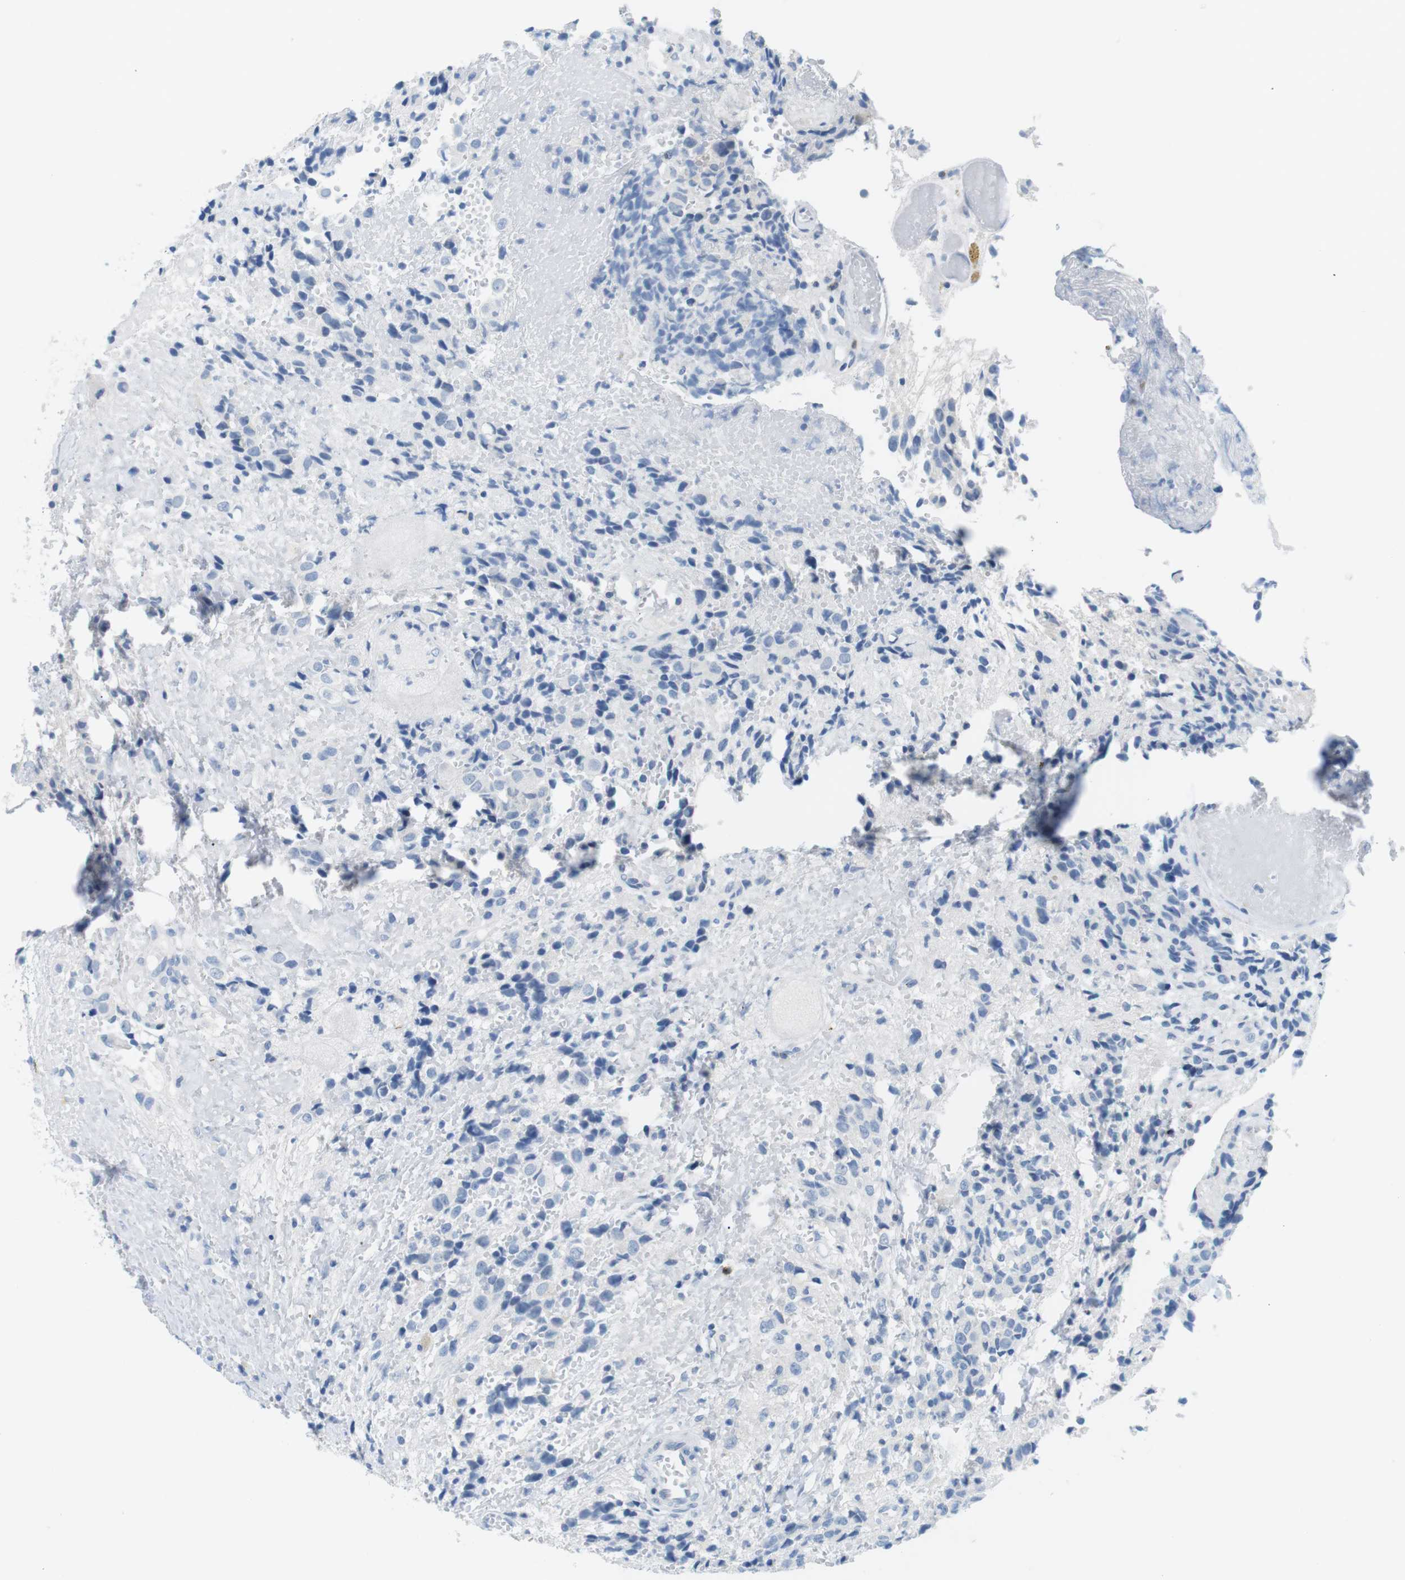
{"staining": {"intensity": "negative", "quantity": "none", "location": "none"}, "tissue": "glioma", "cell_type": "Tumor cells", "image_type": "cancer", "snomed": [{"axis": "morphology", "description": "Glioma, malignant, High grade"}, {"axis": "topography", "description": "Brain"}], "caption": "Immunohistochemistry (IHC) image of neoplastic tissue: human glioma stained with DAB demonstrates no significant protein staining in tumor cells. Nuclei are stained in blue.", "gene": "TNFRSF4", "patient": {"sex": "male", "age": 32}}